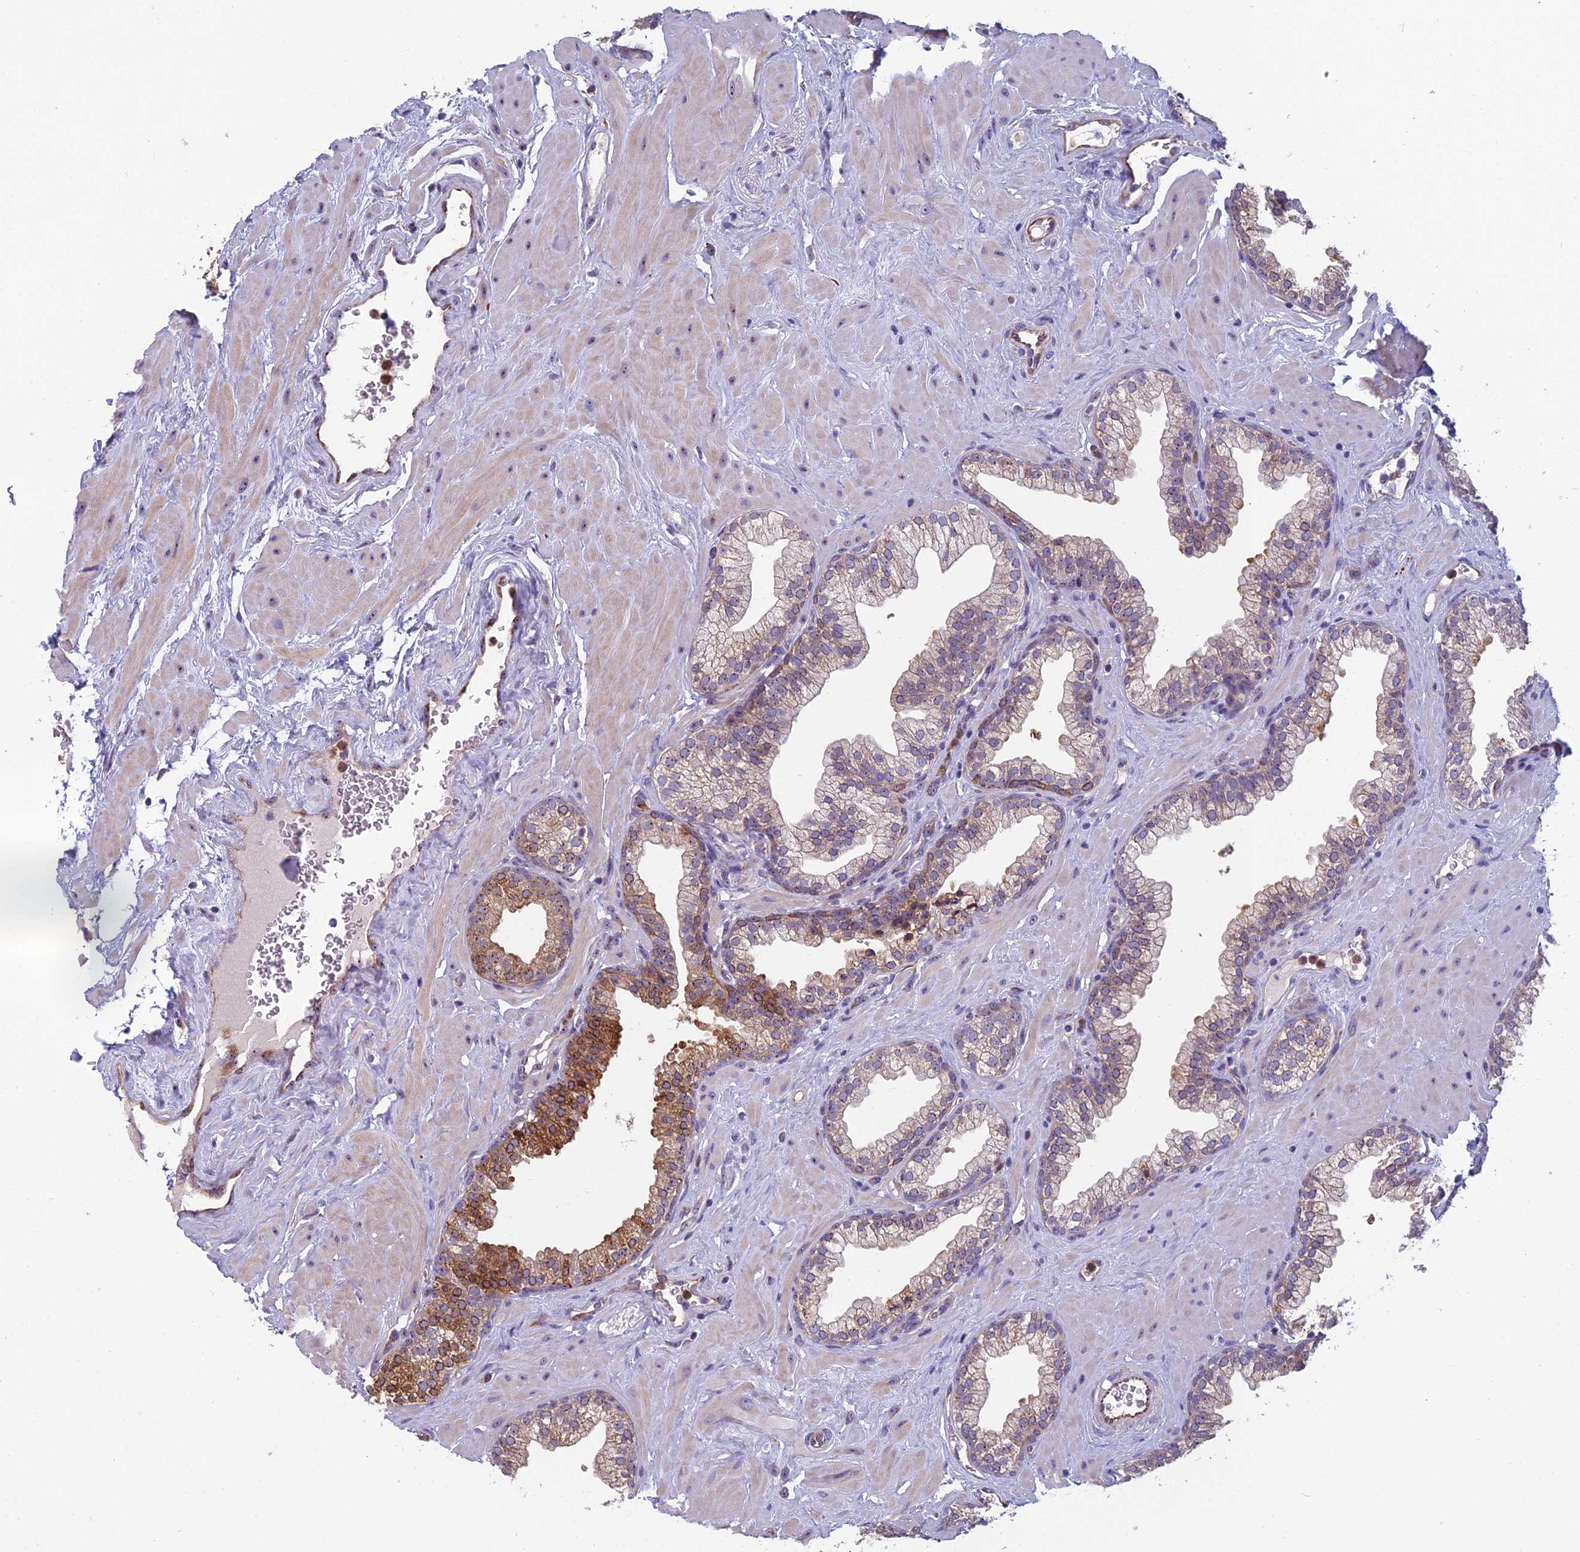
{"staining": {"intensity": "moderate", "quantity": "<25%", "location": "cytoplasmic/membranous"}, "tissue": "prostate", "cell_type": "Glandular cells", "image_type": "normal", "snomed": [{"axis": "morphology", "description": "Normal tissue, NOS"}, {"axis": "morphology", "description": "Urothelial carcinoma, Low grade"}, {"axis": "topography", "description": "Urinary bladder"}, {"axis": "topography", "description": "Prostate"}], "caption": "A low amount of moderate cytoplasmic/membranous staining is appreciated in about <25% of glandular cells in unremarkable prostate.", "gene": "NOC2L", "patient": {"sex": "male", "age": 60}}